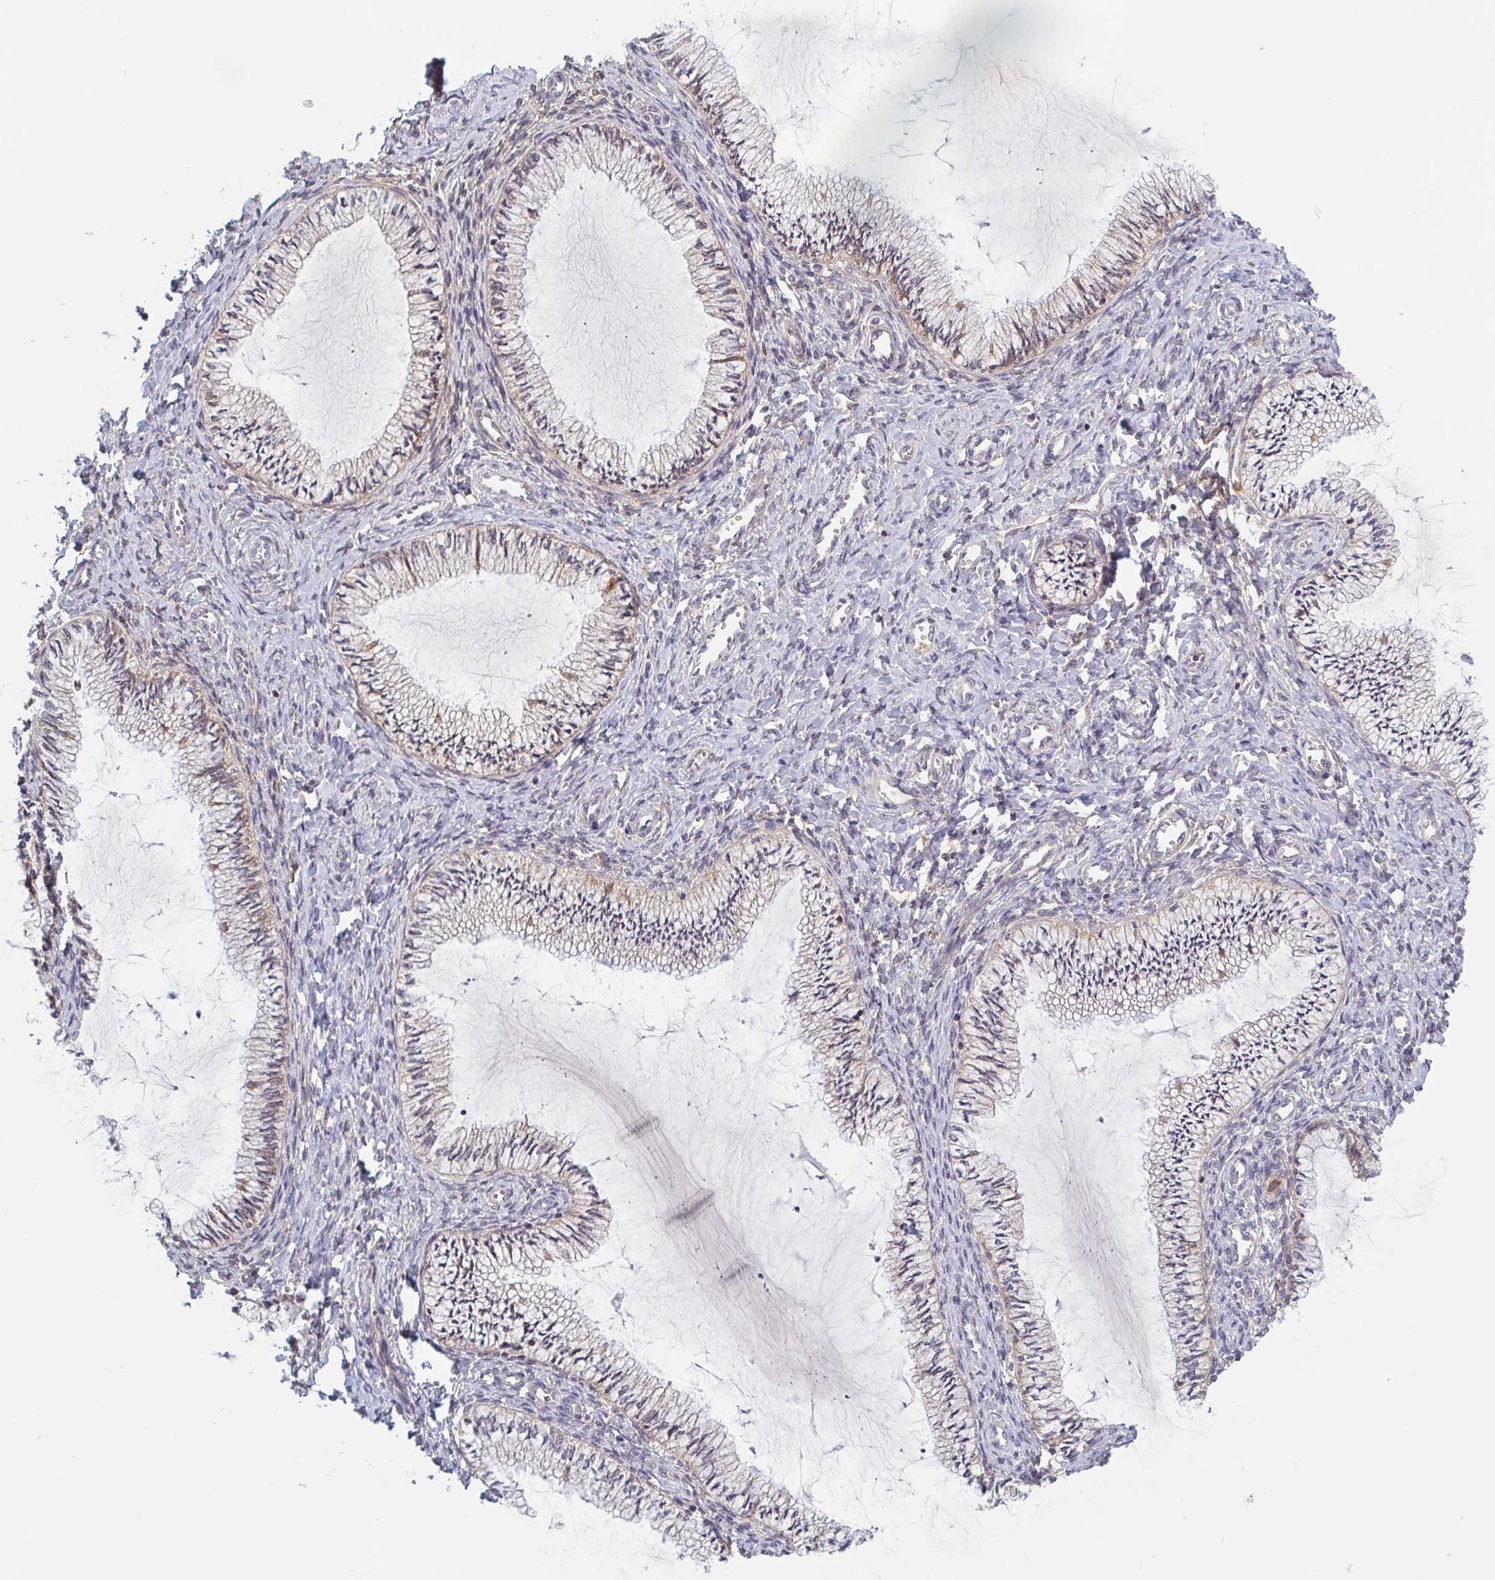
{"staining": {"intensity": "moderate", "quantity": "<25%", "location": "cytoplasmic/membranous"}, "tissue": "cervix", "cell_type": "Glandular cells", "image_type": "normal", "snomed": [{"axis": "morphology", "description": "Normal tissue, NOS"}, {"axis": "topography", "description": "Cervix"}], "caption": "A micrograph of cervix stained for a protein reveals moderate cytoplasmic/membranous brown staining in glandular cells.", "gene": "SURF1", "patient": {"sex": "female", "age": 24}}